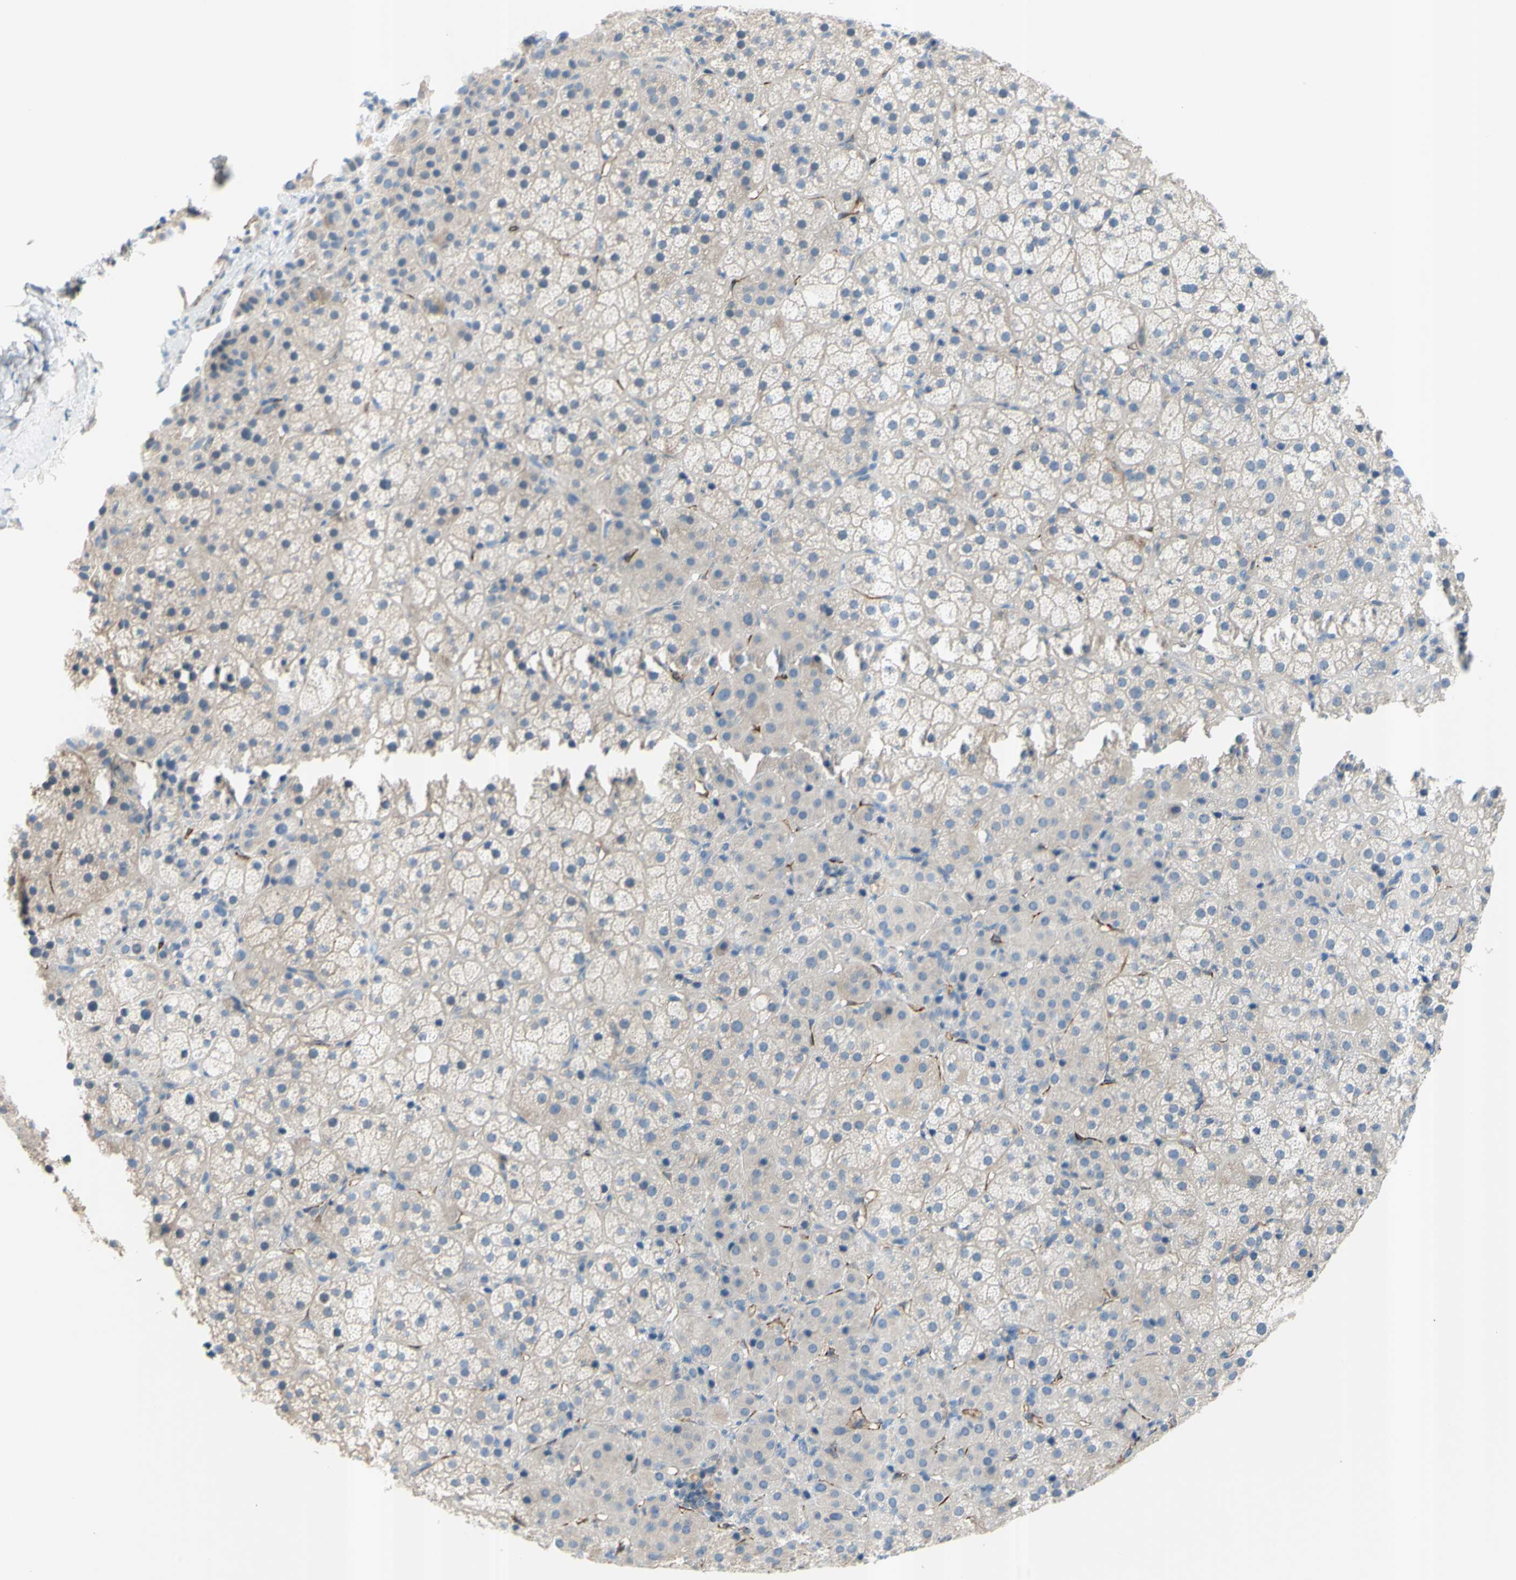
{"staining": {"intensity": "weak", "quantity": ">75%", "location": "cytoplasmic/membranous"}, "tissue": "adrenal gland", "cell_type": "Glandular cells", "image_type": "normal", "snomed": [{"axis": "morphology", "description": "Normal tissue, NOS"}, {"axis": "topography", "description": "Adrenal gland"}], "caption": "Immunohistochemistry (IHC) image of normal adrenal gland stained for a protein (brown), which shows low levels of weak cytoplasmic/membranous expression in about >75% of glandular cells.", "gene": "PRRG2", "patient": {"sex": "female", "age": 57}}